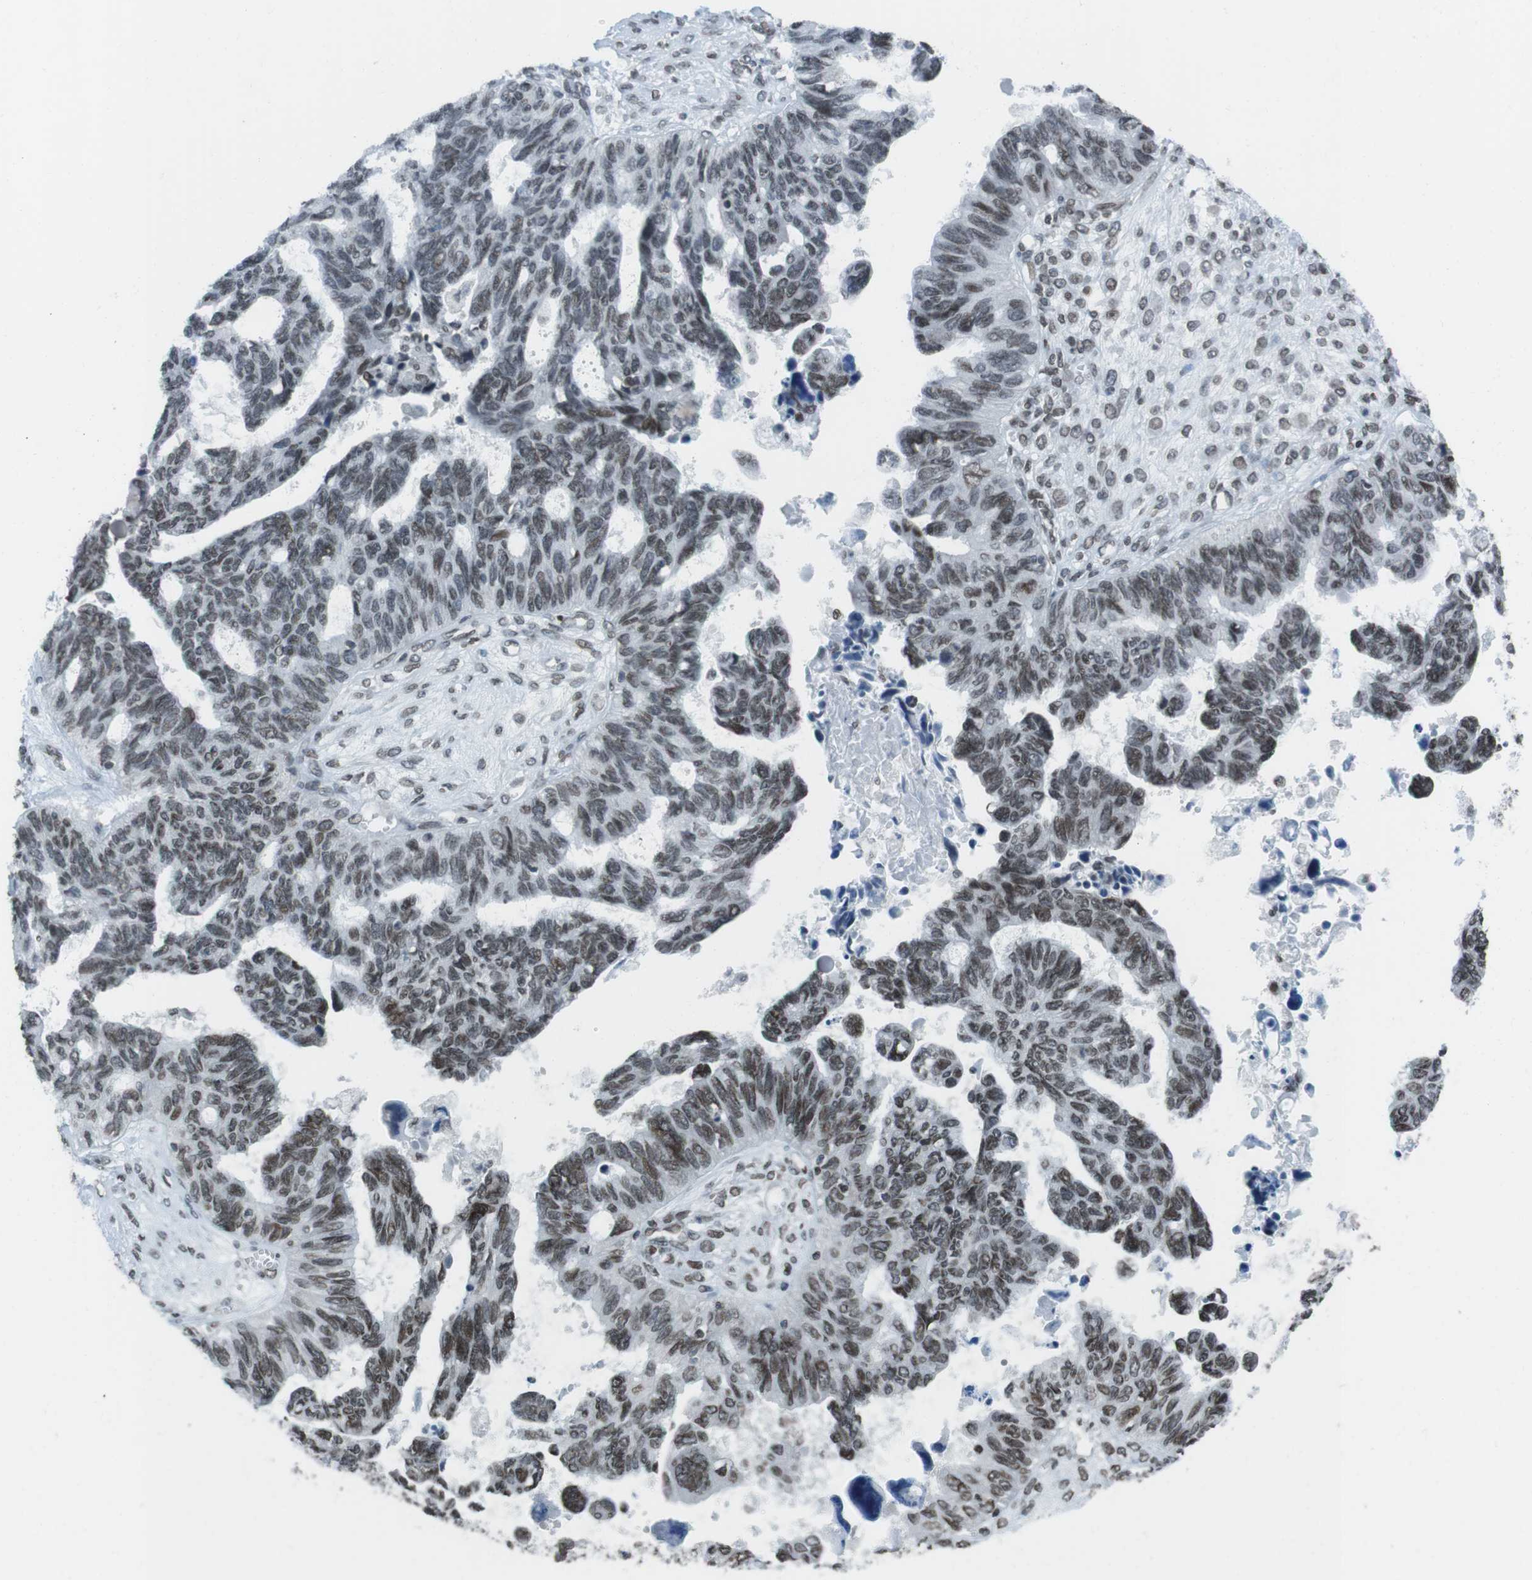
{"staining": {"intensity": "moderate", "quantity": ">75%", "location": "nuclear"}, "tissue": "ovarian cancer", "cell_type": "Tumor cells", "image_type": "cancer", "snomed": [{"axis": "morphology", "description": "Cystadenocarcinoma, serous, NOS"}, {"axis": "topography", "description": "Ovary"}], "caption": "This image reveals immunohistochemistry staining of human ovarian cancer, with medium moderate nuclear expression in about >75% of tumor cells.", "gene": "MAD1L1", "patient": {"sex": "female", "age": 79}}